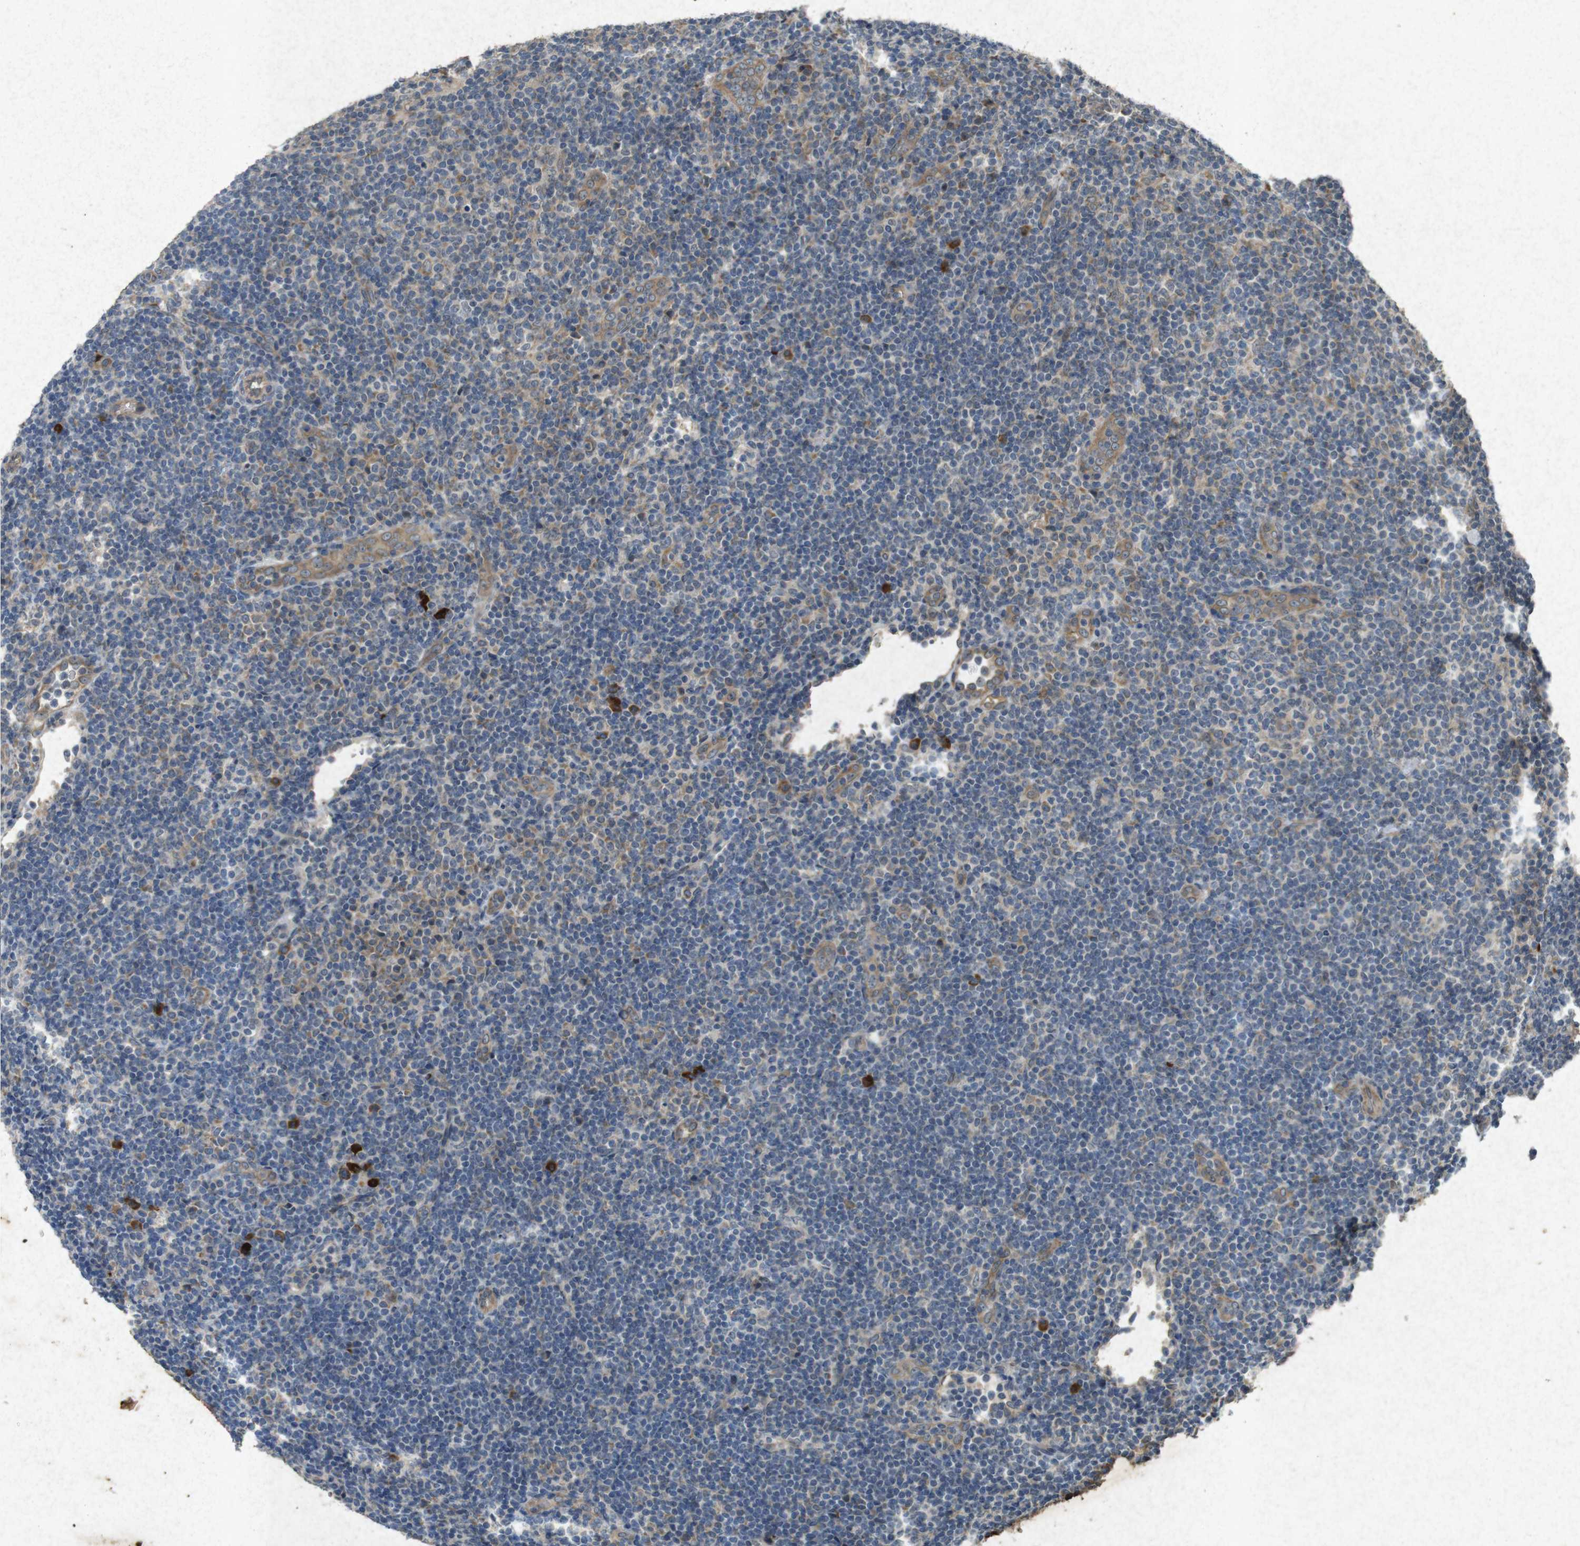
{"staining": {"intensity": "weak", "quantity": ">75%", "location": "cytoplasmic/membranous"}, "tissue": "lymphoma", "cell_type": "Tumor cells", "image_type": "cancer", "snomed": [{"axis": "morphology", "description": "Hodgkin's disease, NOS"}, {"axis": "topography", "description": "Lymph node"}], "caption": "An image of lymphoma stained for a protein shows weak cytoplasmic/membranous brown staining in tumor cells.", "gene": "FLCN", "patient": {"sex": "female", "age": 57}}